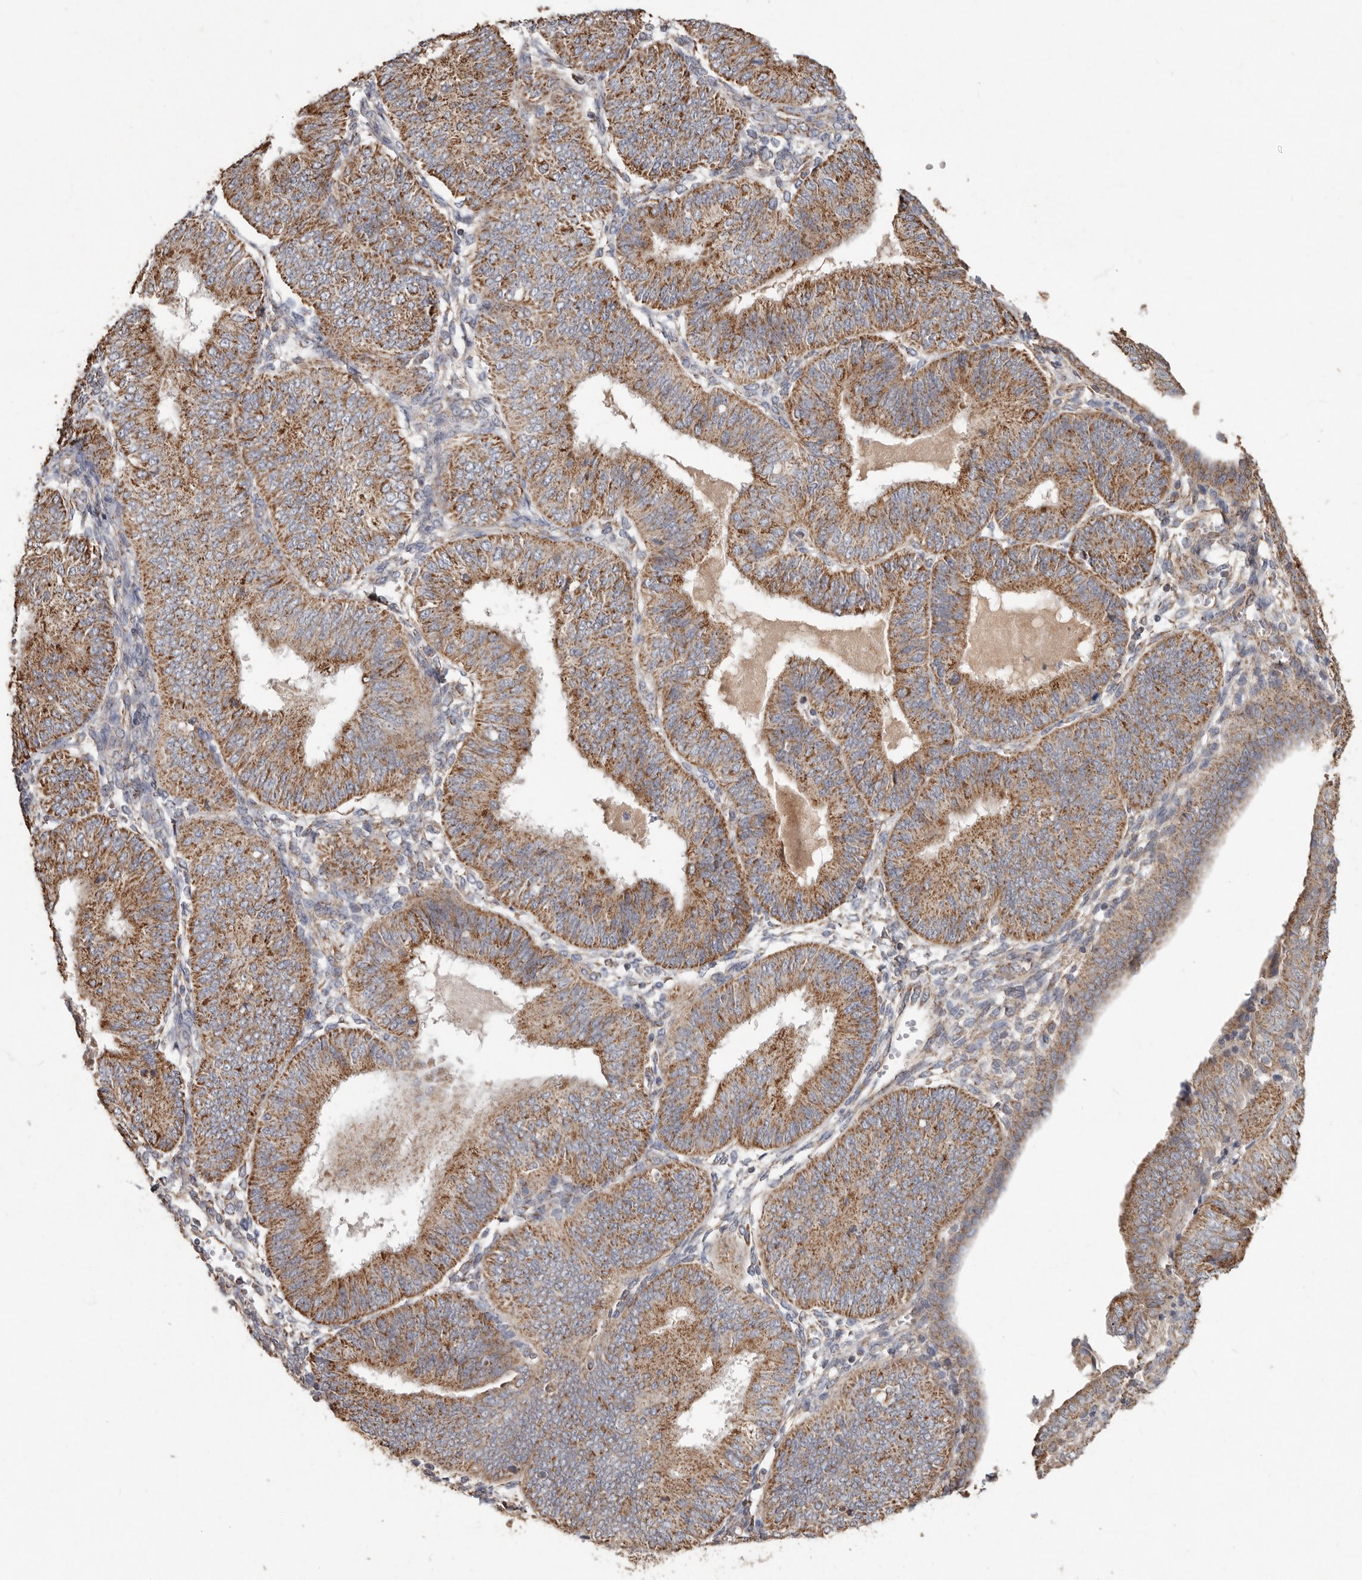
{"staining": {"intensity": "moderate", "quantity": ">75%", "location": "cytoplasmic/membranous"}, "tissue": "endometrial cancer", "cell_type": "Tumor cells", "image_type": "cancer", "snomed": [{"axis": "morphology", "description": "Adenocarcinoma, NOS"}, {"axis": "topography", "description": "Endometrium"}], "caption": "Tumor cells exhibit moderate cytoplasmic/membranous expression in approximately >75% of cells in endometrial adenocarcinoma.", "gene": "KIF26B", "patient": {"sex": "female", "age": 58}}